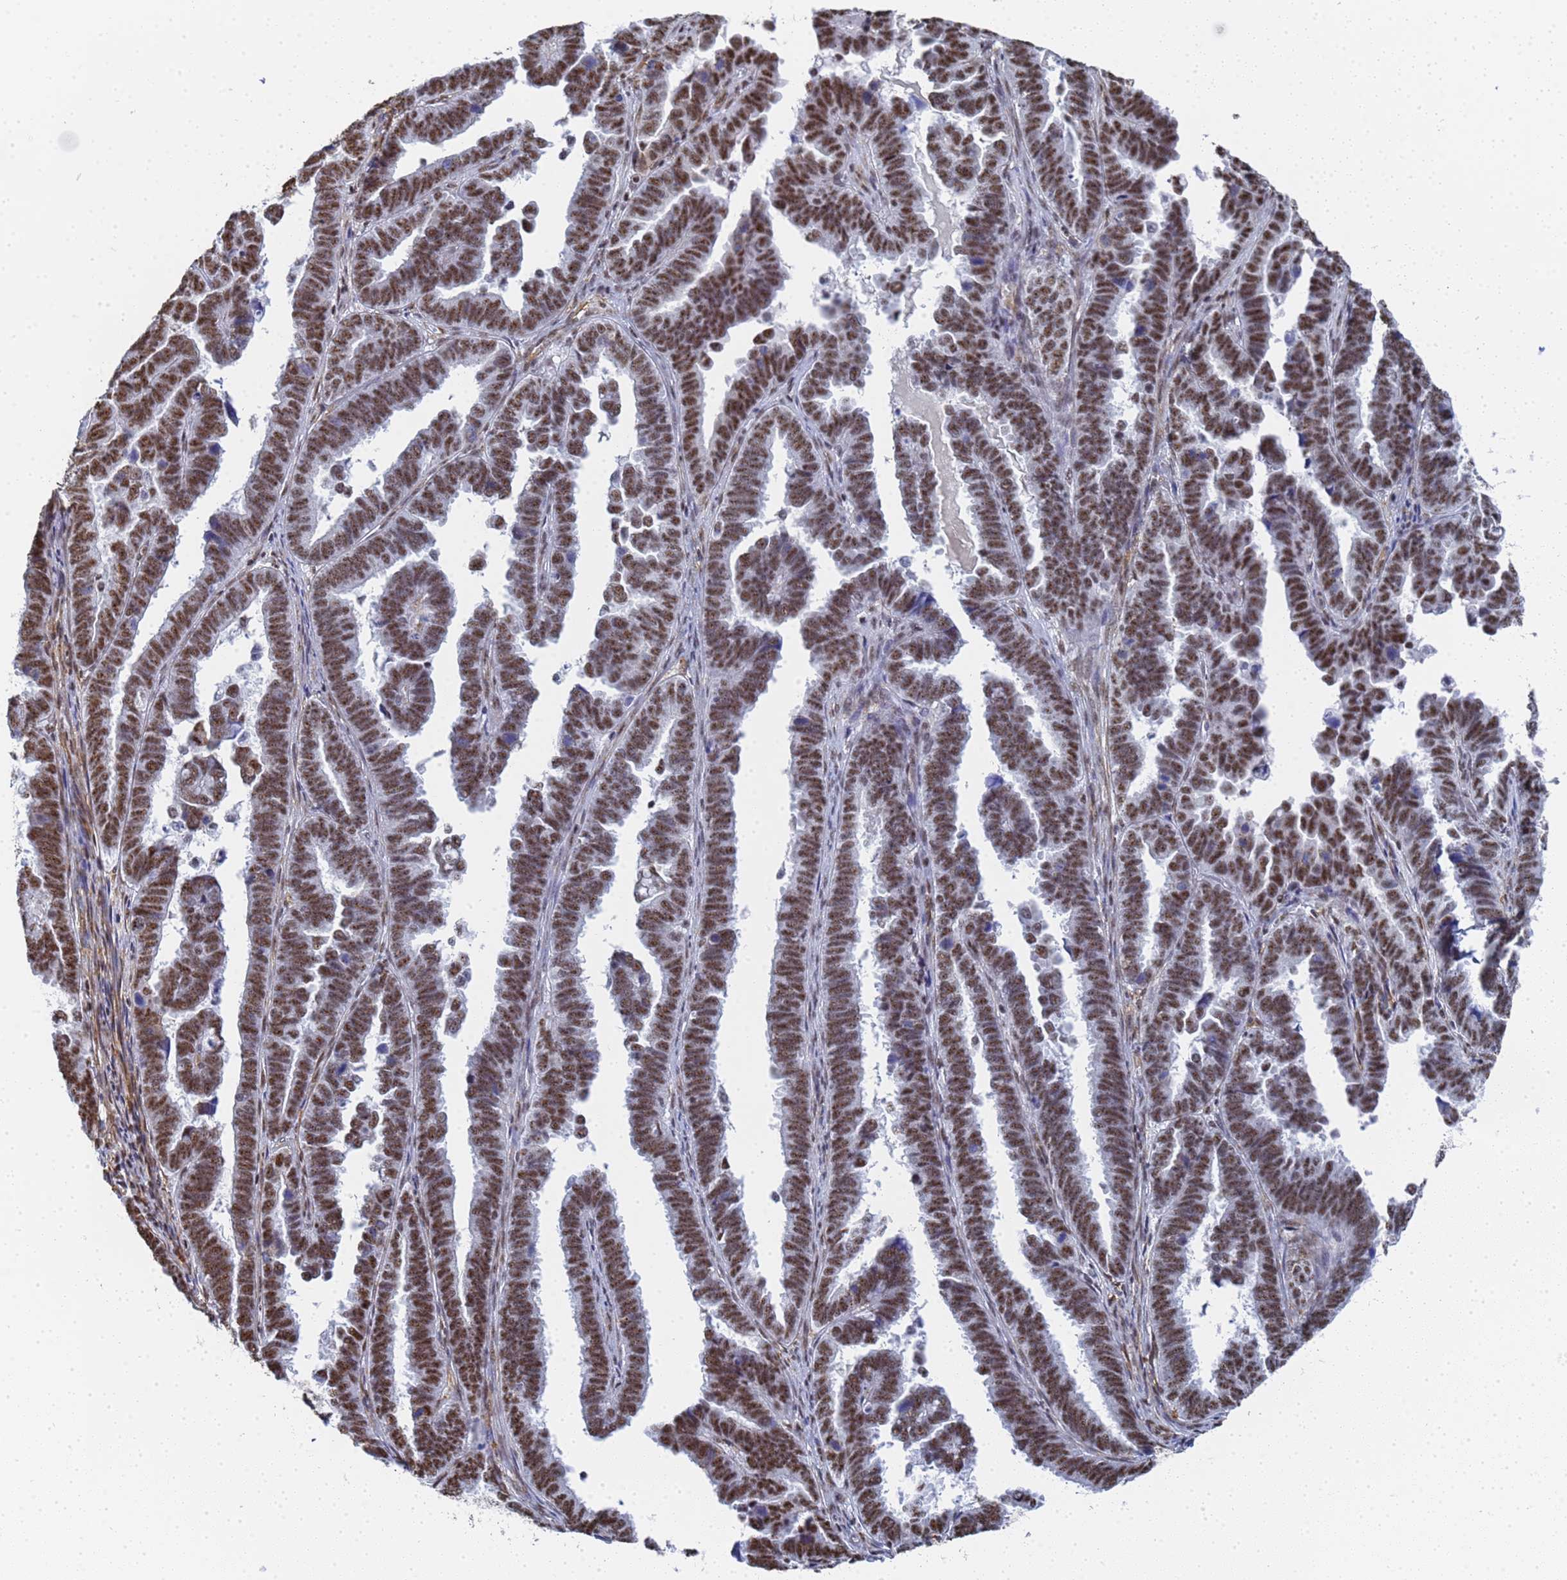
{"staining": {"intensity": "strong", "quantity": ">75%", "location": "nuclear"}, "tissue": "endometrial cancer", "cell_type": "Tumor cells", "image_type": "cancer", "snomed": [{"axis": "morphology", "description": "Adenocarcinoma, NOS"}, {"axis": "topography", "description": "Endometrium"}], "caption": "IHC photomicrograph of human endometrial adenocarcinoma stained for a protein (brown), which exhibits high levels of strong nuclear positivity in approximately >75% of tumor cells.", "gene": "PRRT4", "patient": {"sex": "female", "age": 75}}